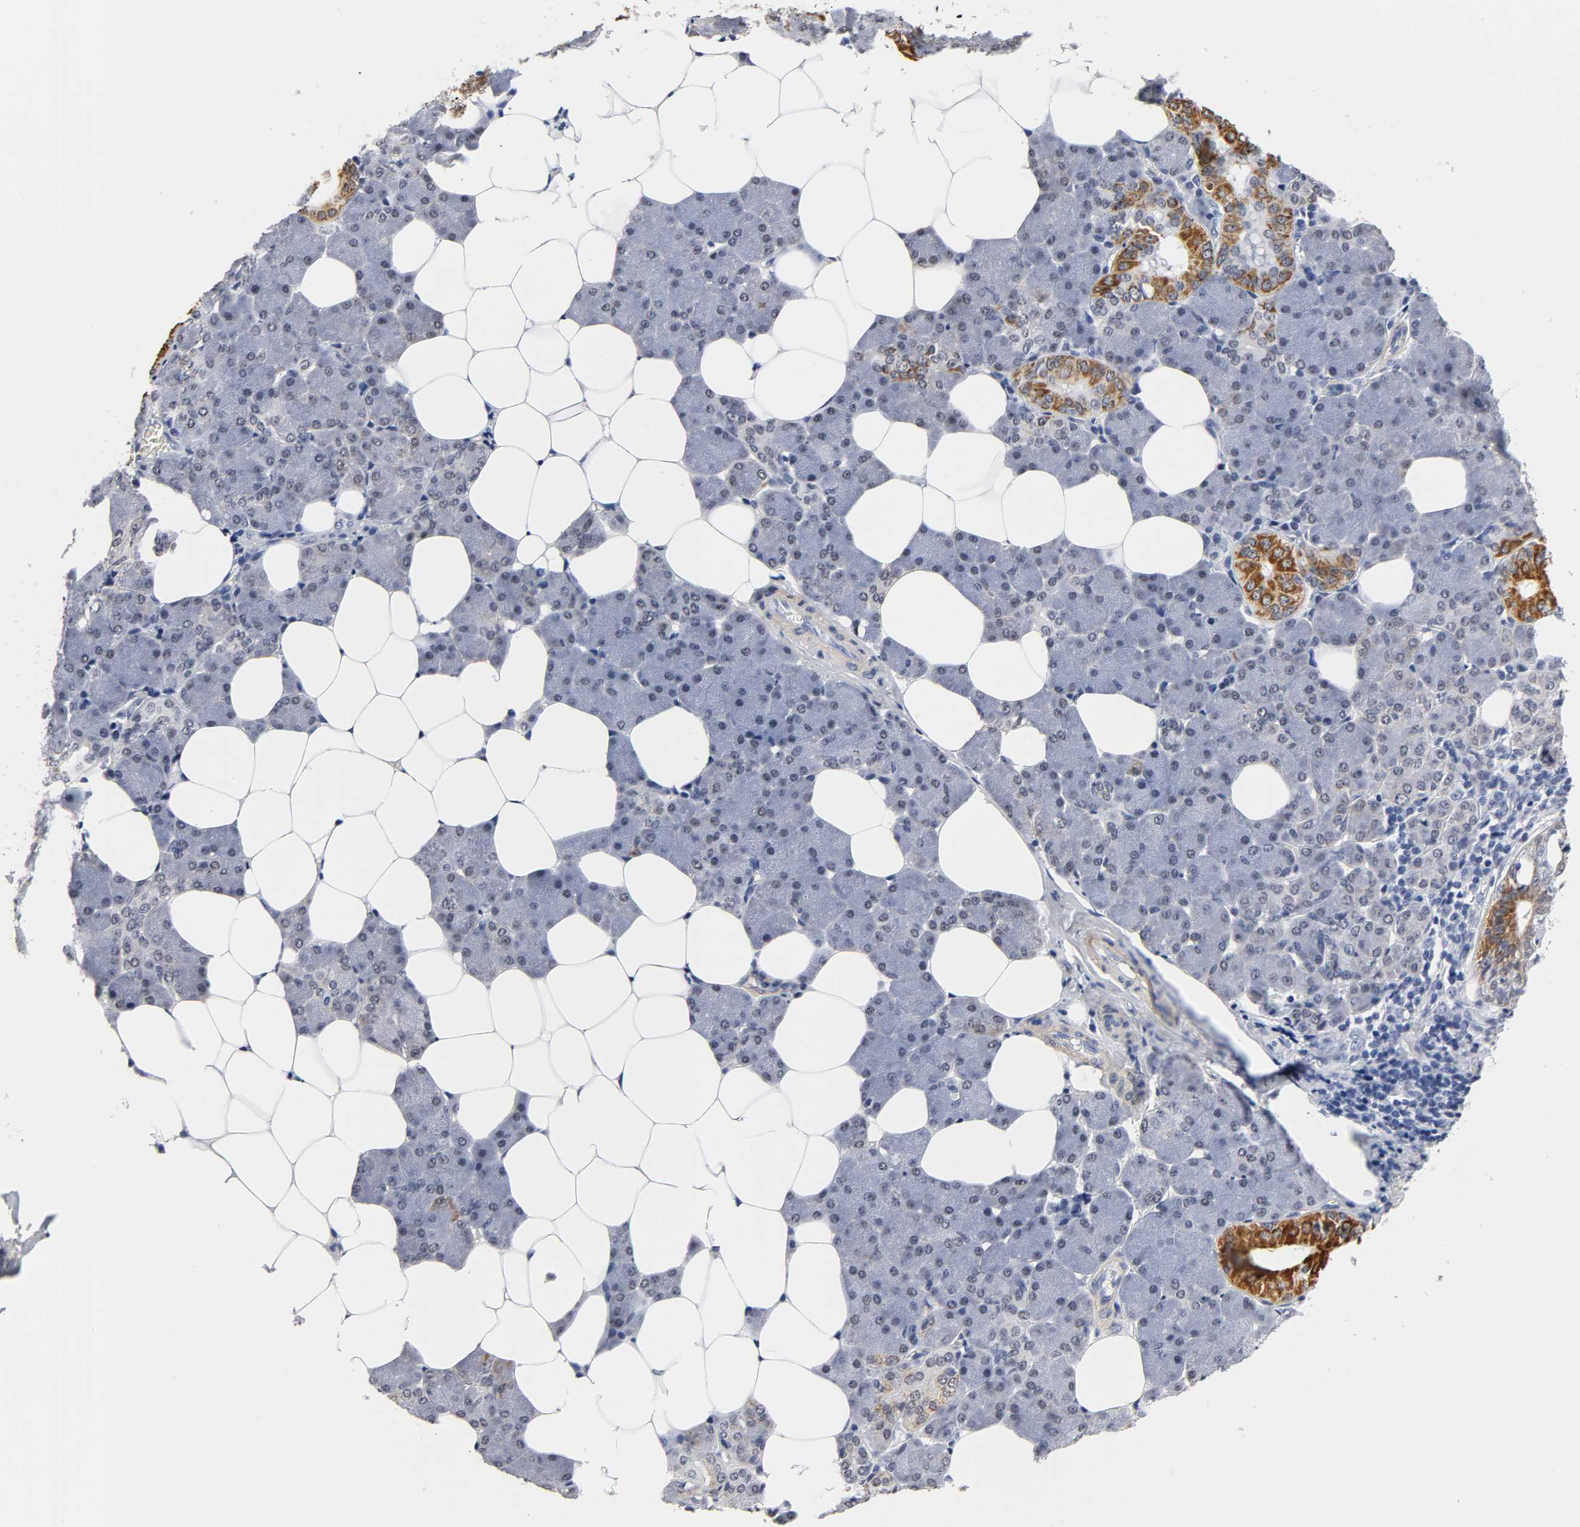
{"staining": {"intensity": "moderate", "quantity": "<25%", "location": "cytoplasmic/membranous"}, "tissue": "salivary gland", "cell_type": "Glandular cells", "image_type": "normal", "snomed": [{"axis": "morphology", "description": "Normal tissue, NOS"}, {"axis": "morphology", "description": "Adenoma, NOS"}, {"axis": "topography", "description": "Salivary gland"}], "caption": "The immunohistochemical stain labels moderate cytoplasmic/membranous expression in glandular cells of benign salivary gland. (IHC, brightfield microscopy, high magnification).", "gene": "GRHL2", "patient": {"sex": "female", "age": 32}}